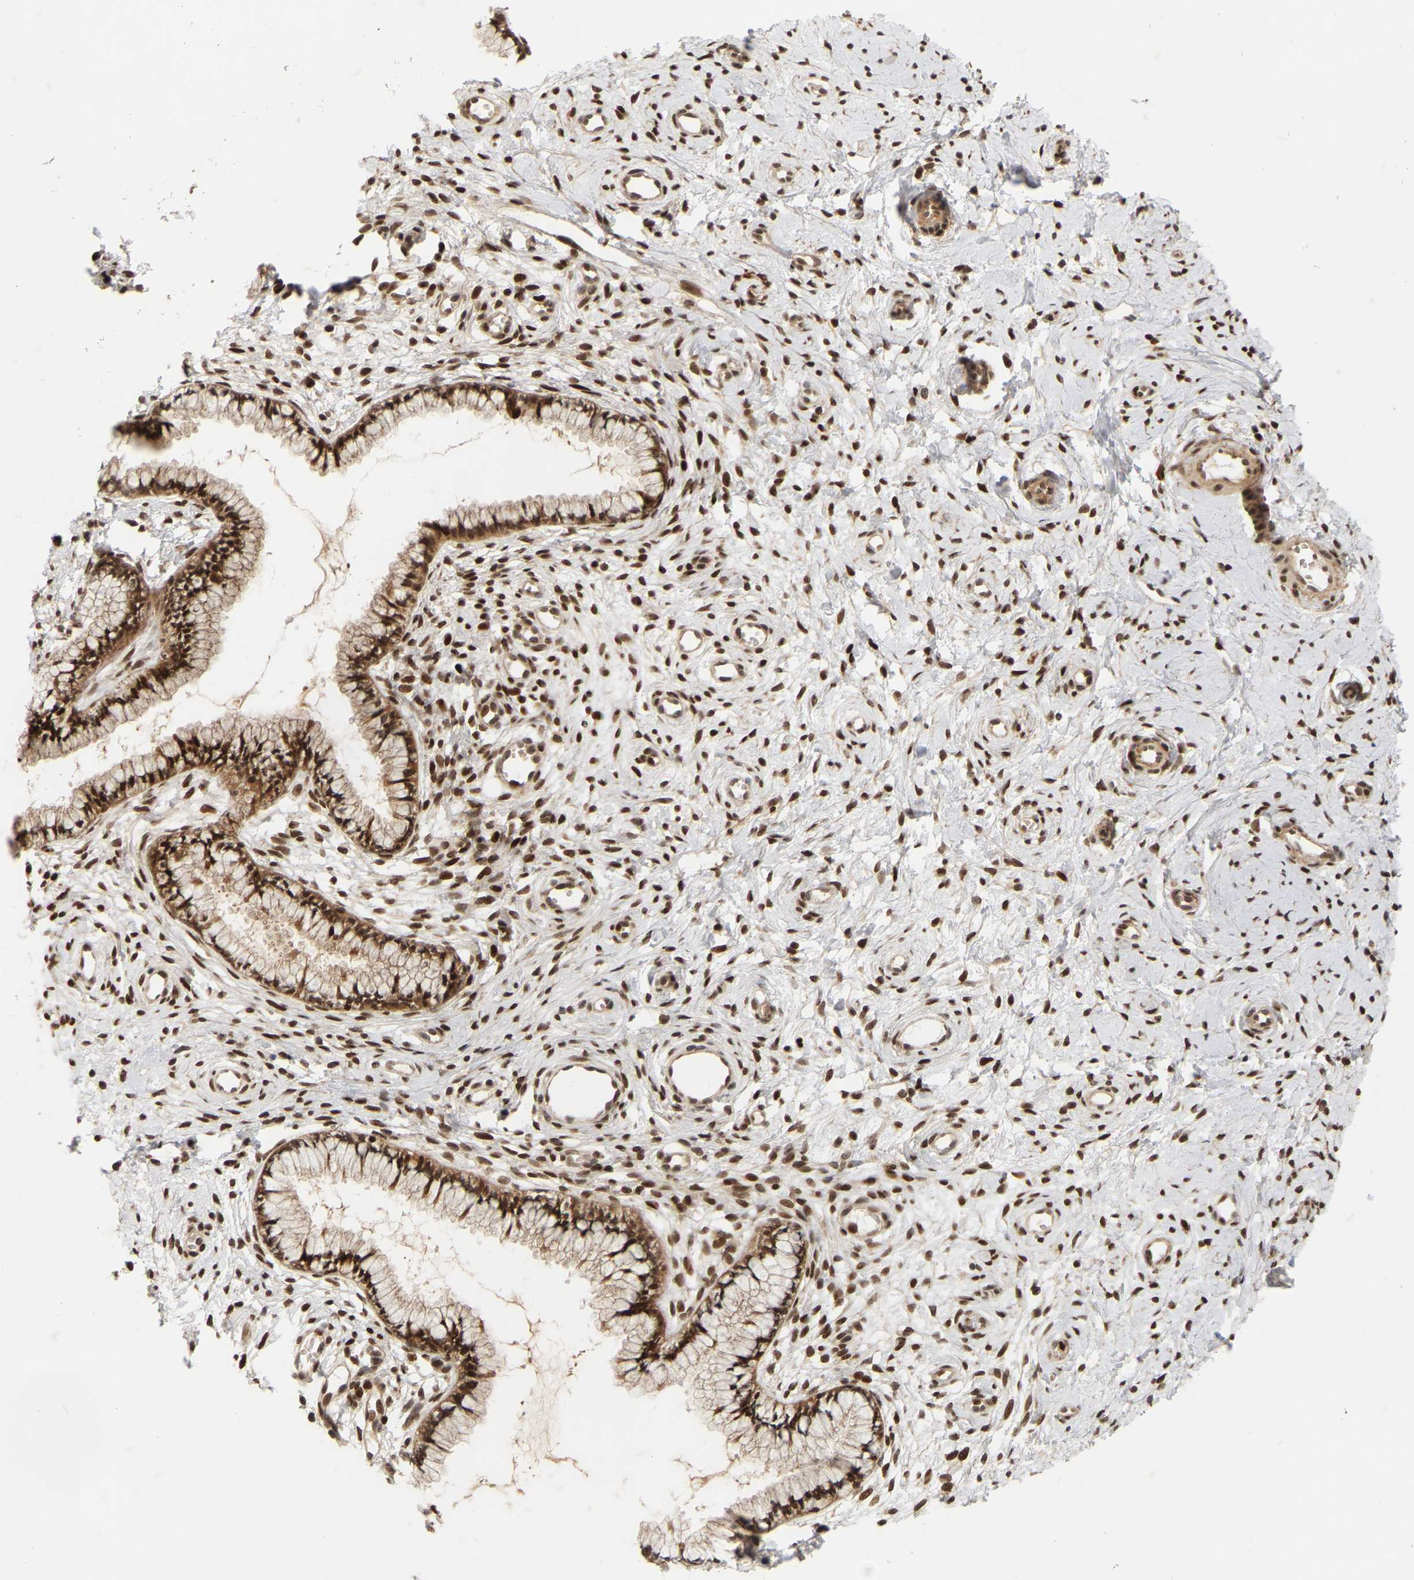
{"staining": {"intensity": "strong", "quantity": ">75%", "location": "cytoplasmic/membranous,nuclear"}, "tissue": "cervix", "cell_type": "Glandular cells", "image_type": "normal", "snomed": [{"axis": "morphology", "description": "Normal tissue, NOS"}, {"axis": "topography", "description": "Cervix"}], "caption": "Immunohistochemistry (DAB) staining of unremarkable cervix exhibits strong cytoplasmic/membranous,nuclear protein expression in about >75% of glandular cells.", "gene": "NFE2L2", "patient": {"sex": "female", "age": 65}}